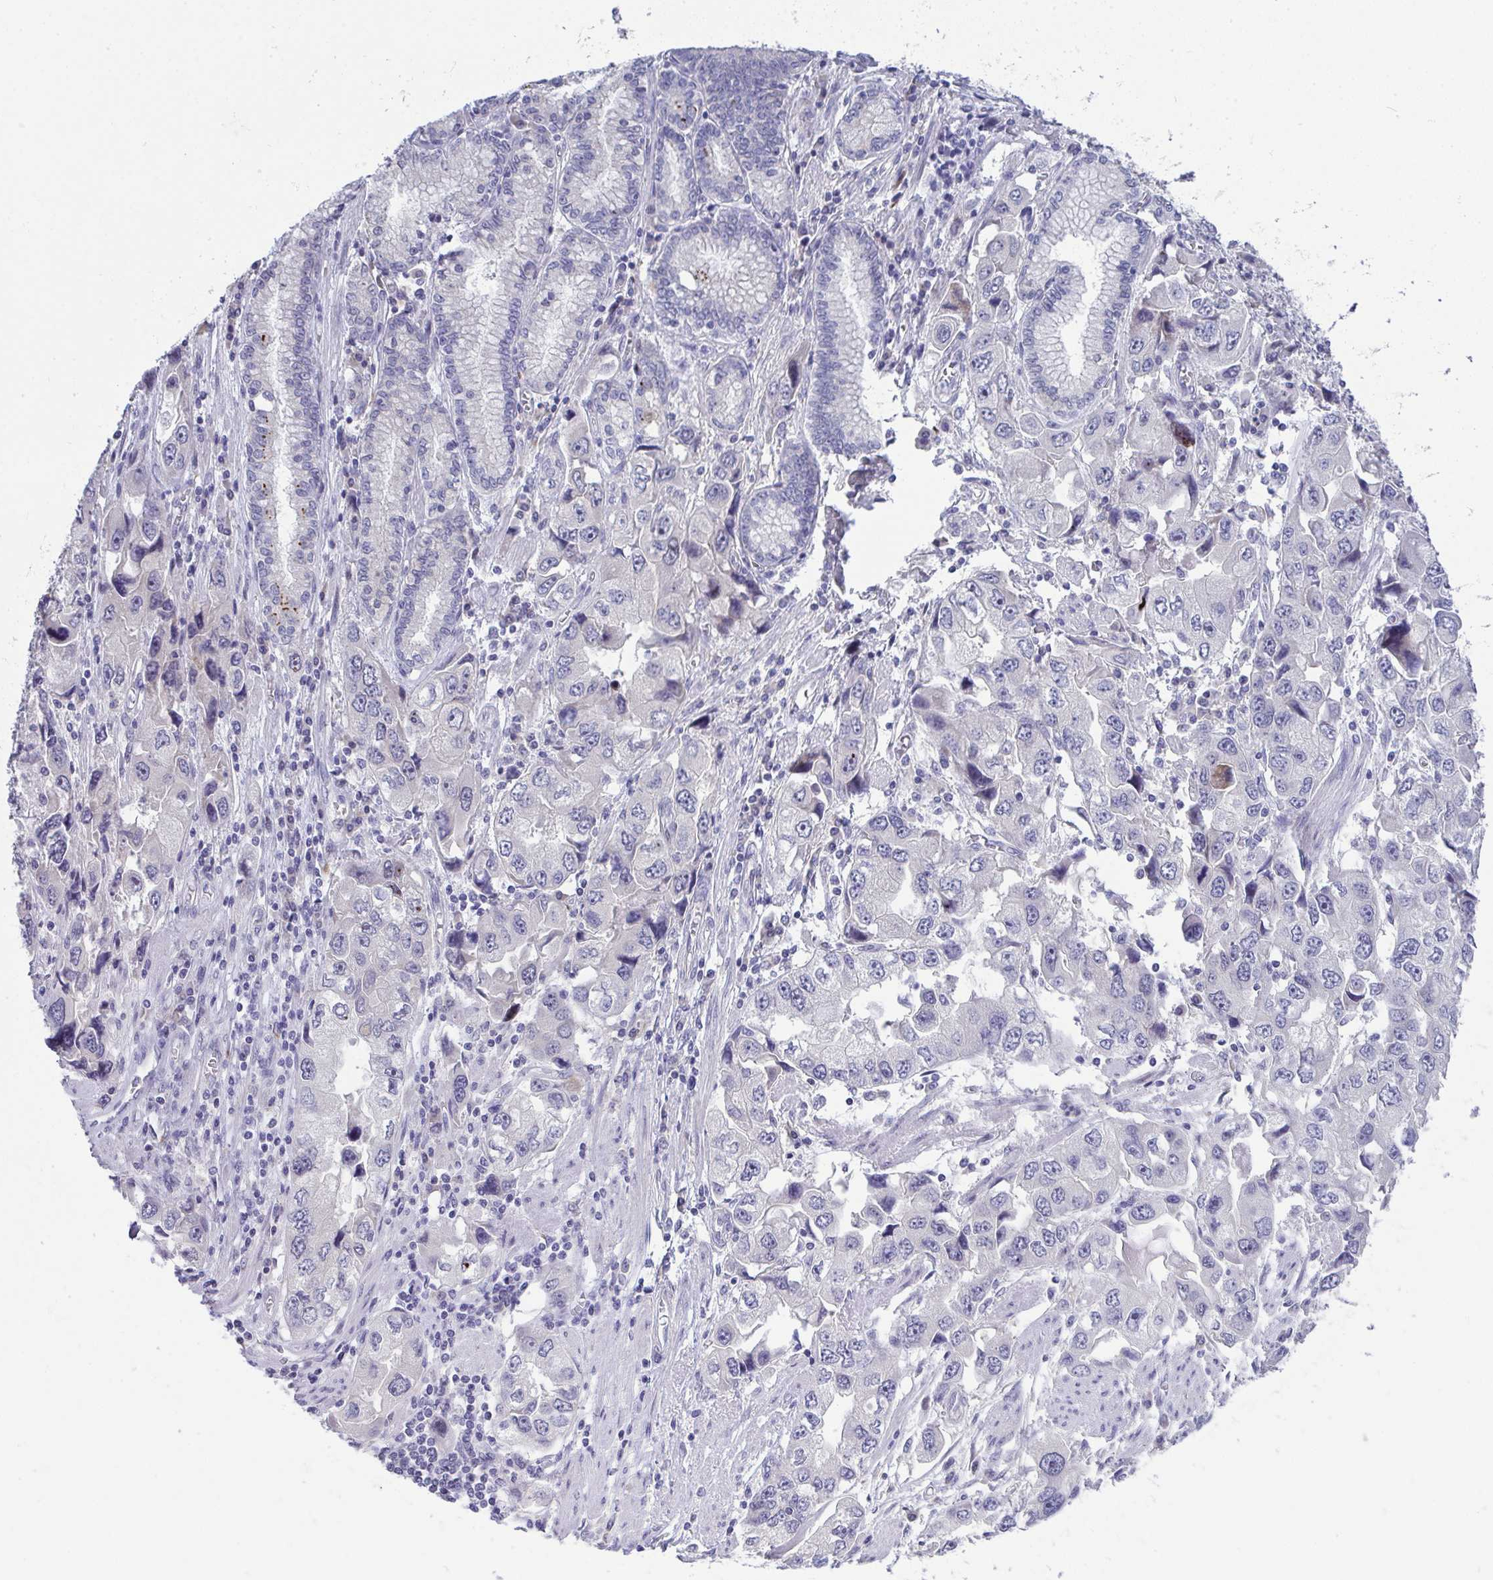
{"staining": {"intensity": "negative", "quantity": "none", "location": "none"}, "tissue": "stomach cancer", "cell_type": "Tumor cells", "image_type": "cancer", "snomed": [{"axis": "morphology", "description": "Adenocarcinoma, NOS"}, {"axis": "topography", "description": "Stomach, lower"}], "caption": "Immunohistochemical staining of human stomach cancer (adenocarcinoma) demonstrates no significant positivity in tumor cells.", "gene": "GALNT16", "patient": {"sex": "female", "age": 93}}